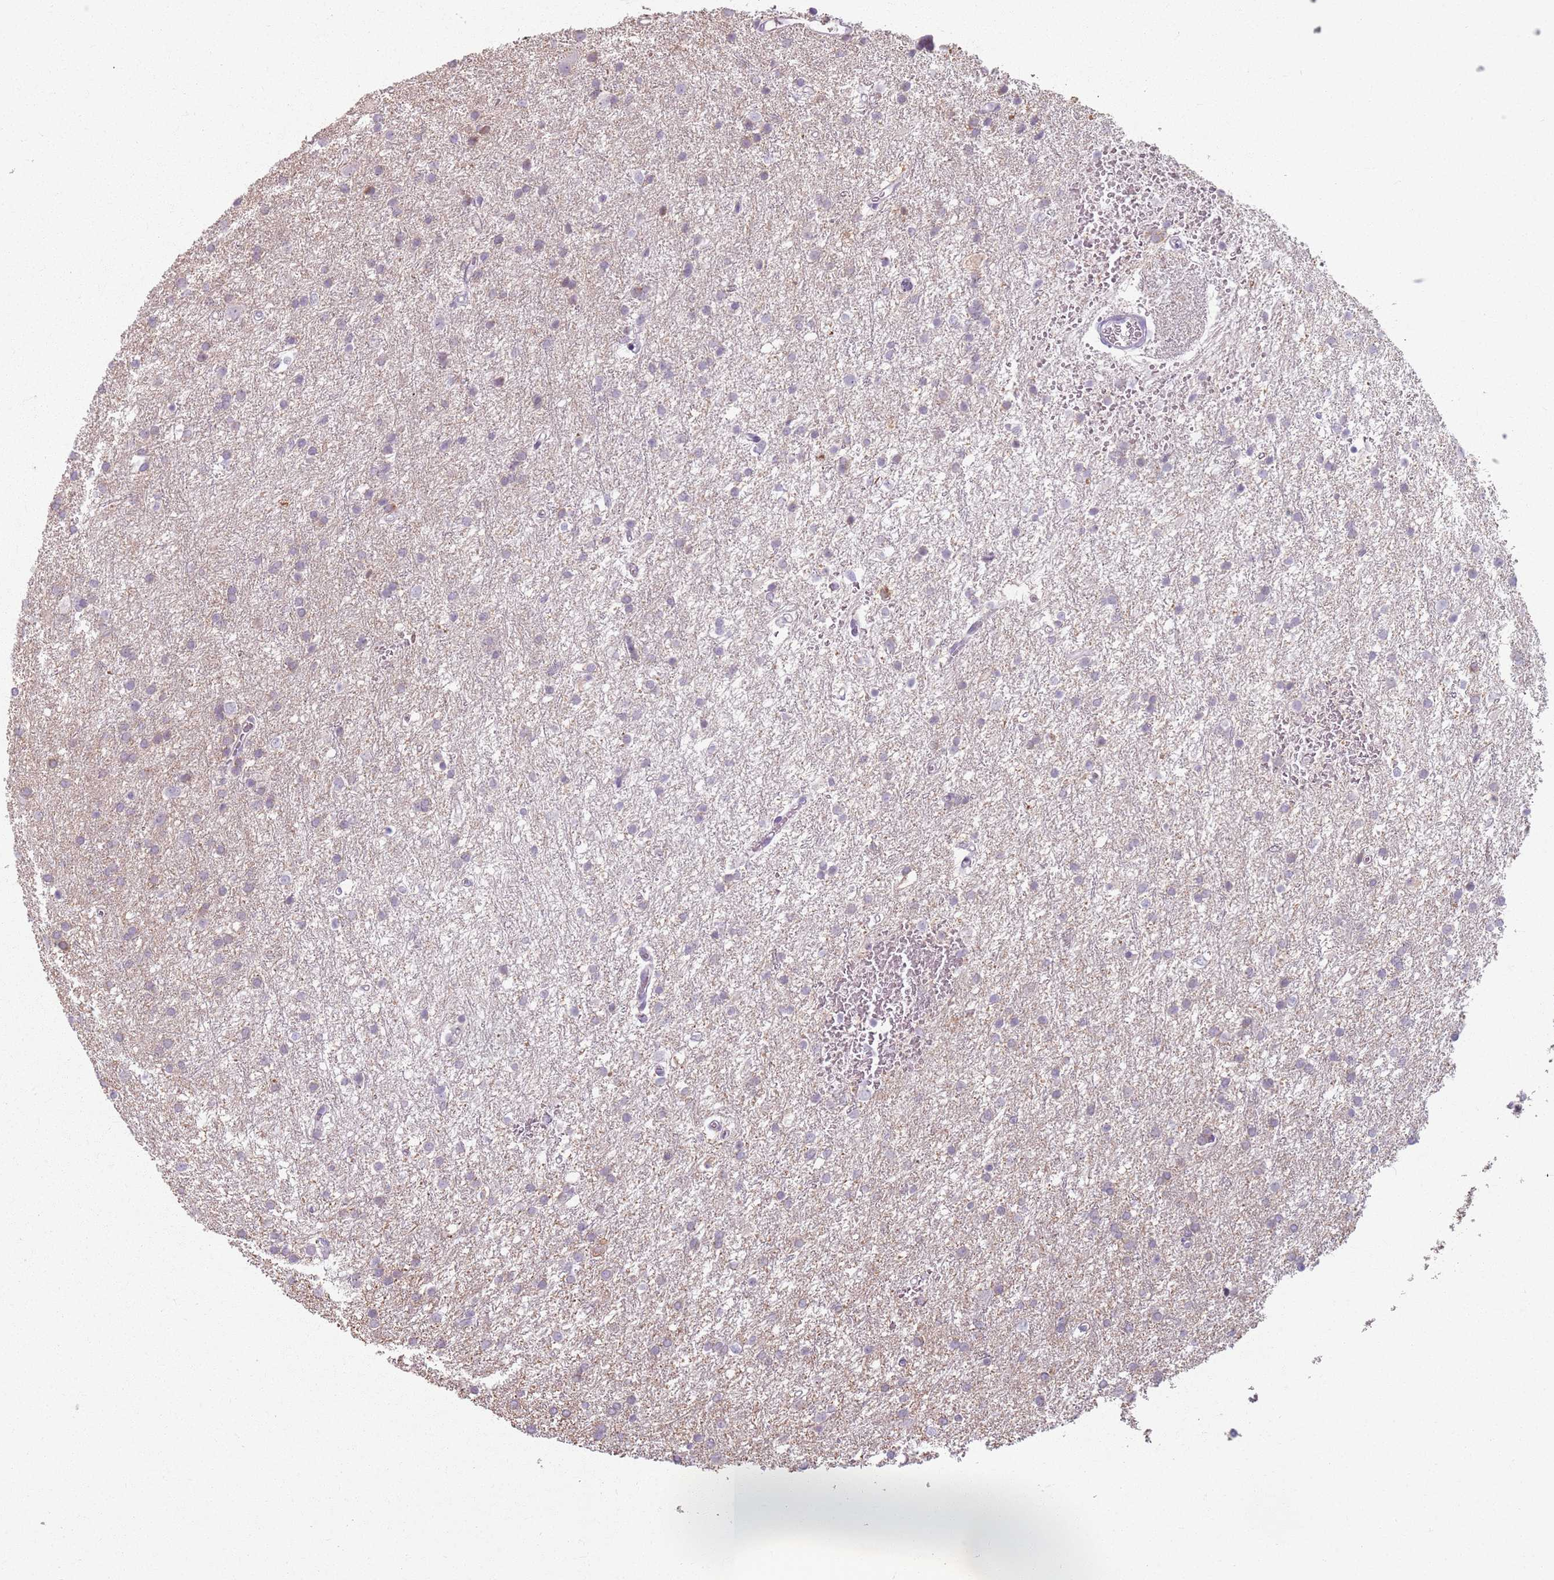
{"staining": {"intensity": "negative", "quantity": "none", "location": "none"}, "tissue": "glioma", "cell_type": "Tumor cells", "image_type": "cancer", "snomed": [{"axis": "morphology", "description": "Glioma, malignant, High grade"}, {"axis": "topography", "description": "Brain"}], "caption": "Tumor cells are negative for brown protein staining in malignant glioma (high-grade).", "gene": "GDPGP1", "patient": {"sex": "female", "age": 50}}